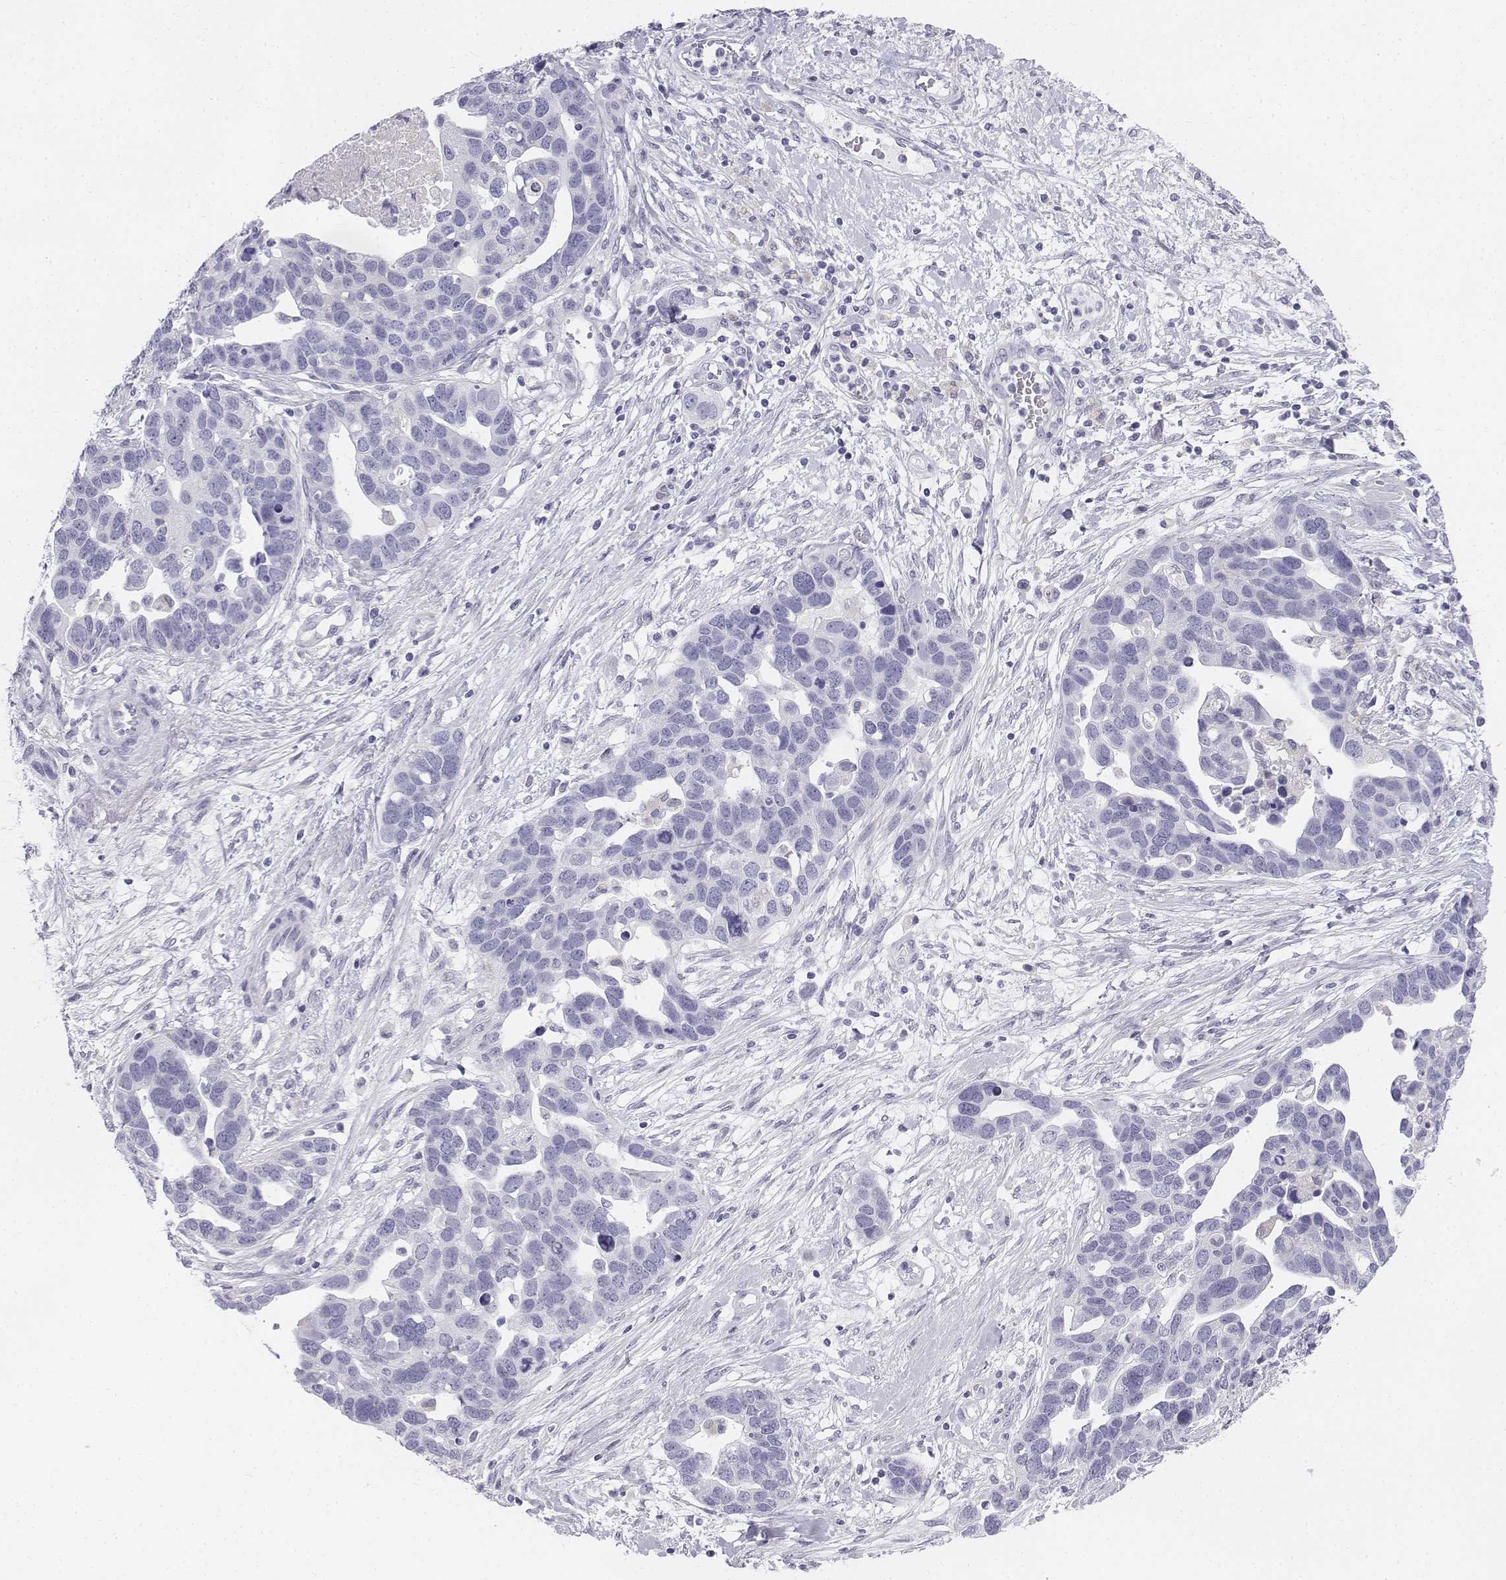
{"staining": {"intensity": "negative", "quantity": "none", "location": "none"}, "tissue": "ovarian cancer", "cell_type": "Tumor cells", "image_type": "cancer", "snomed": [{"axis": "morphology", "description": "Cystadenocarcinoma, serous, NOS"}, {"axis": "topography", "description": "Ovary"}], "caption": "A high-resolution image shows IHC staining of ovarian cancer (serous cystadenocarcinoma), which shows no significant staining in tumor cells.", "gene": "TH", "patient": {"sex": "female", "age": 54}}